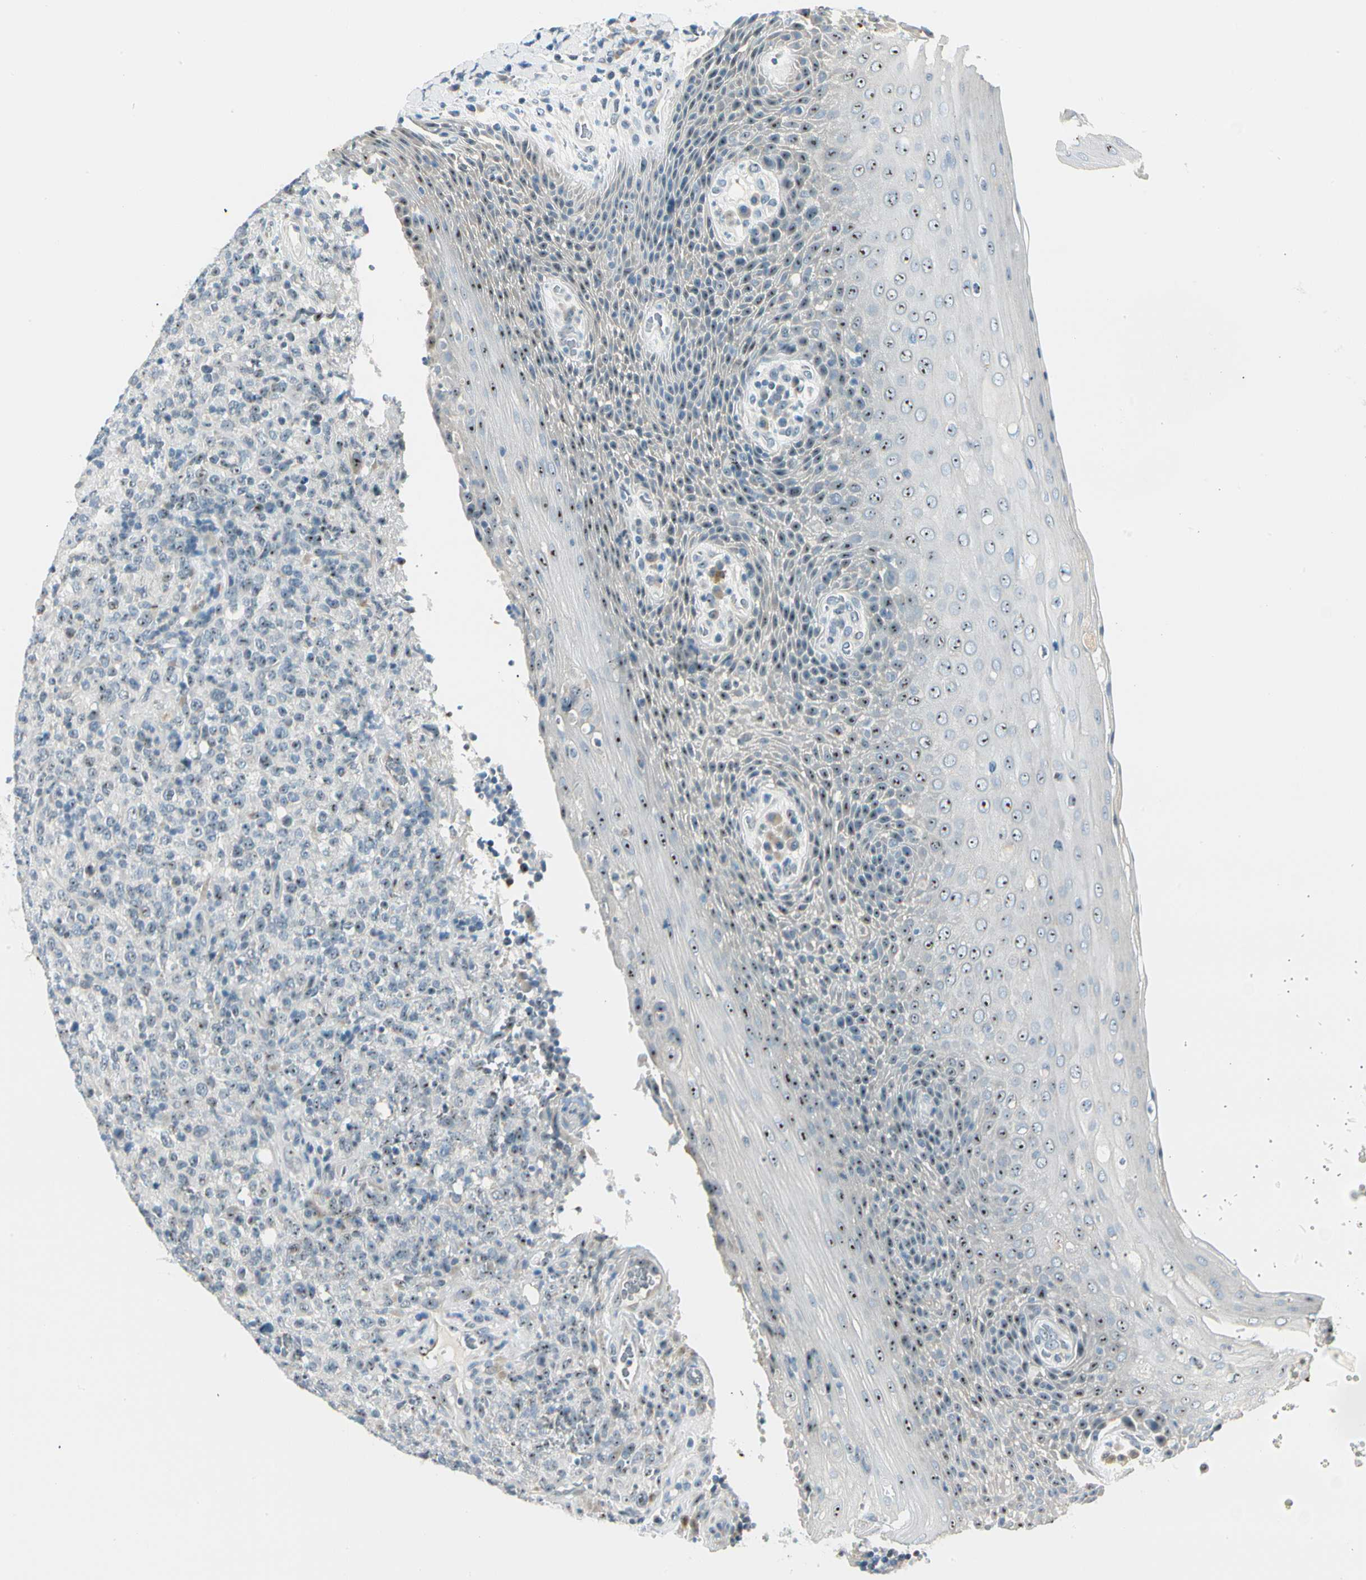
{"staining": {"intensity": "weak", "quantity": "<25%", "location": "nuclear"}, "tissue": "lymphoma", "cell_type": "Tumor cells", "image_type": "cancer", "snomed": [{"axis": "morphology", "description": "Malignant lymphoma, non-Hodgkin's type, High grade"}, {"axis": "topography", "description": "Tonsil"}], "caption": "This is an IHC micrograph of human lymphoma. There is no staining in tumor cells.", "gene": "ZSCAN1", "patient": {"sex": "female", "age": 36}}